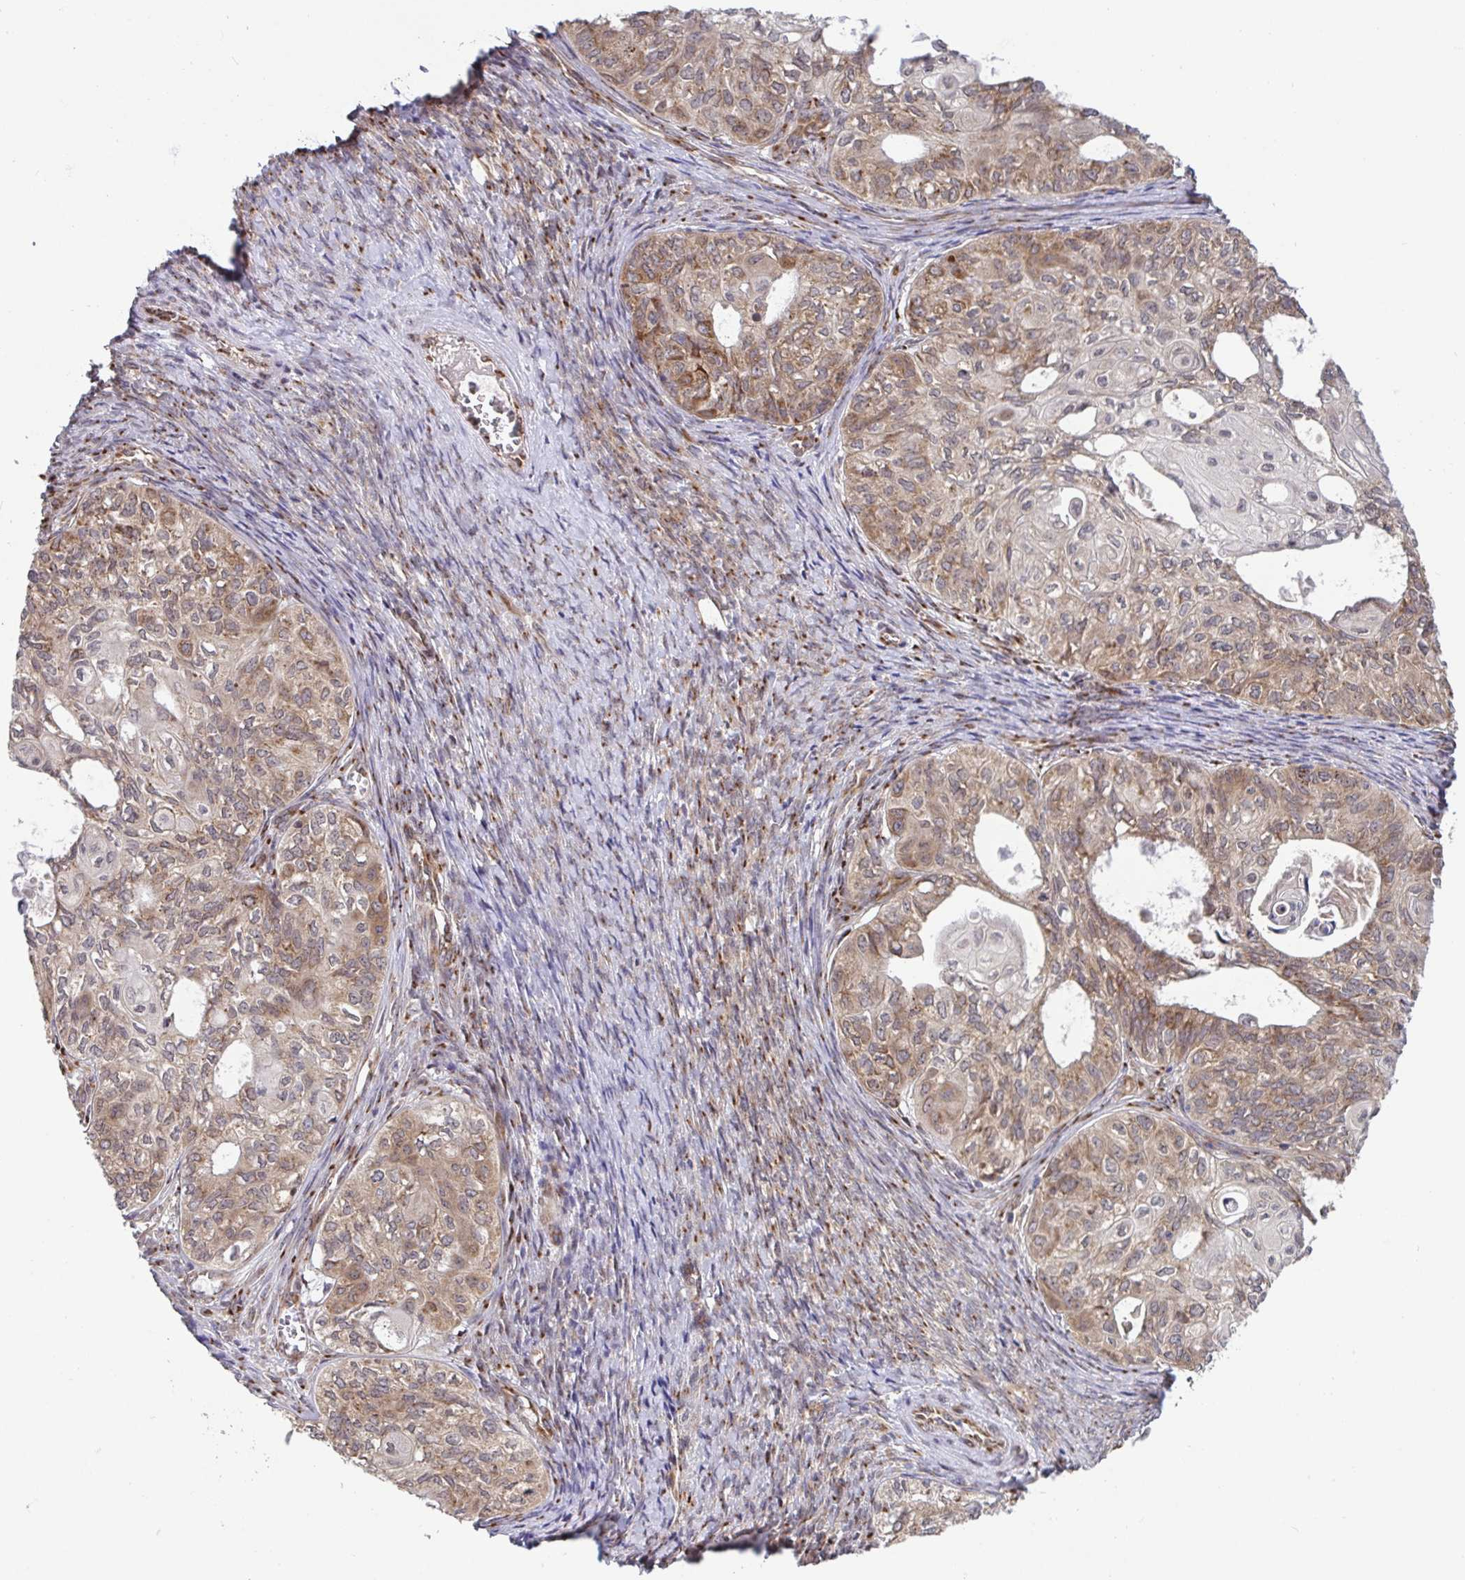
{"staining": {"intensity": "moderate", "quantity": ">75%", "location": "cytoplasmic/membranous"}, "tissue": "ovarian cancer", "cell_type": "Tumor cells", "image_type": "cancer", "snomed": [{"axis": "morphology", "description": "Carcinoma, endometroid"}, {"axis": "topography", "description": "Ovary"}], "caption": "This is an image of immunohistochemistry (IHC) staining of endometroid carcinoma (ovarian), which shows moderate staining in the cytoplasmic/membranous of tumor cells.", "gene": "ATP5MJ", "patient": {"sex": "female", "age": 64}}